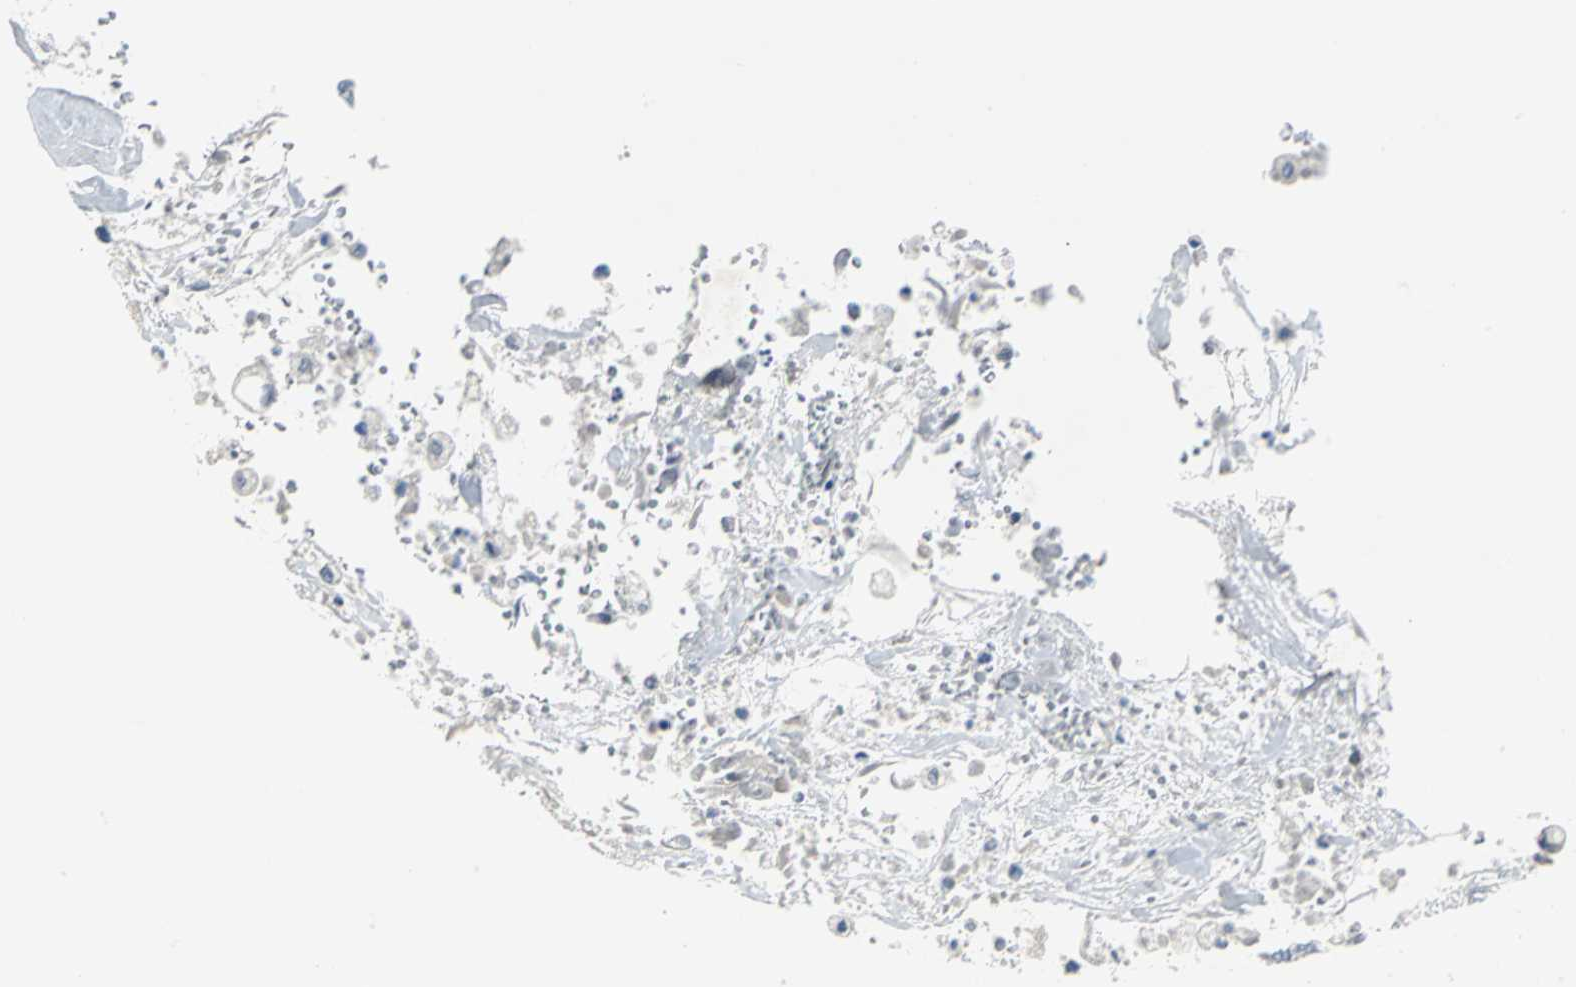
{"staining": {"intensity": "weak", "quantity": "25%-75%", "location": "nuclear"}, "tissue": "pancreatic cancer", "cell_type": "Tumor cells", "image_type": "cancer", "snomed": [{"axis": "morphology", "description": "Normal tissue, NOS"}, {"axis": "topography", "description": "Pancreas"}], "caption": "Pancreatic cancer stained with a protein marker displays weak staining in tumor cells.", "gene": "MYBBP1A", "patient": {"sex": "male", "age": 42}}